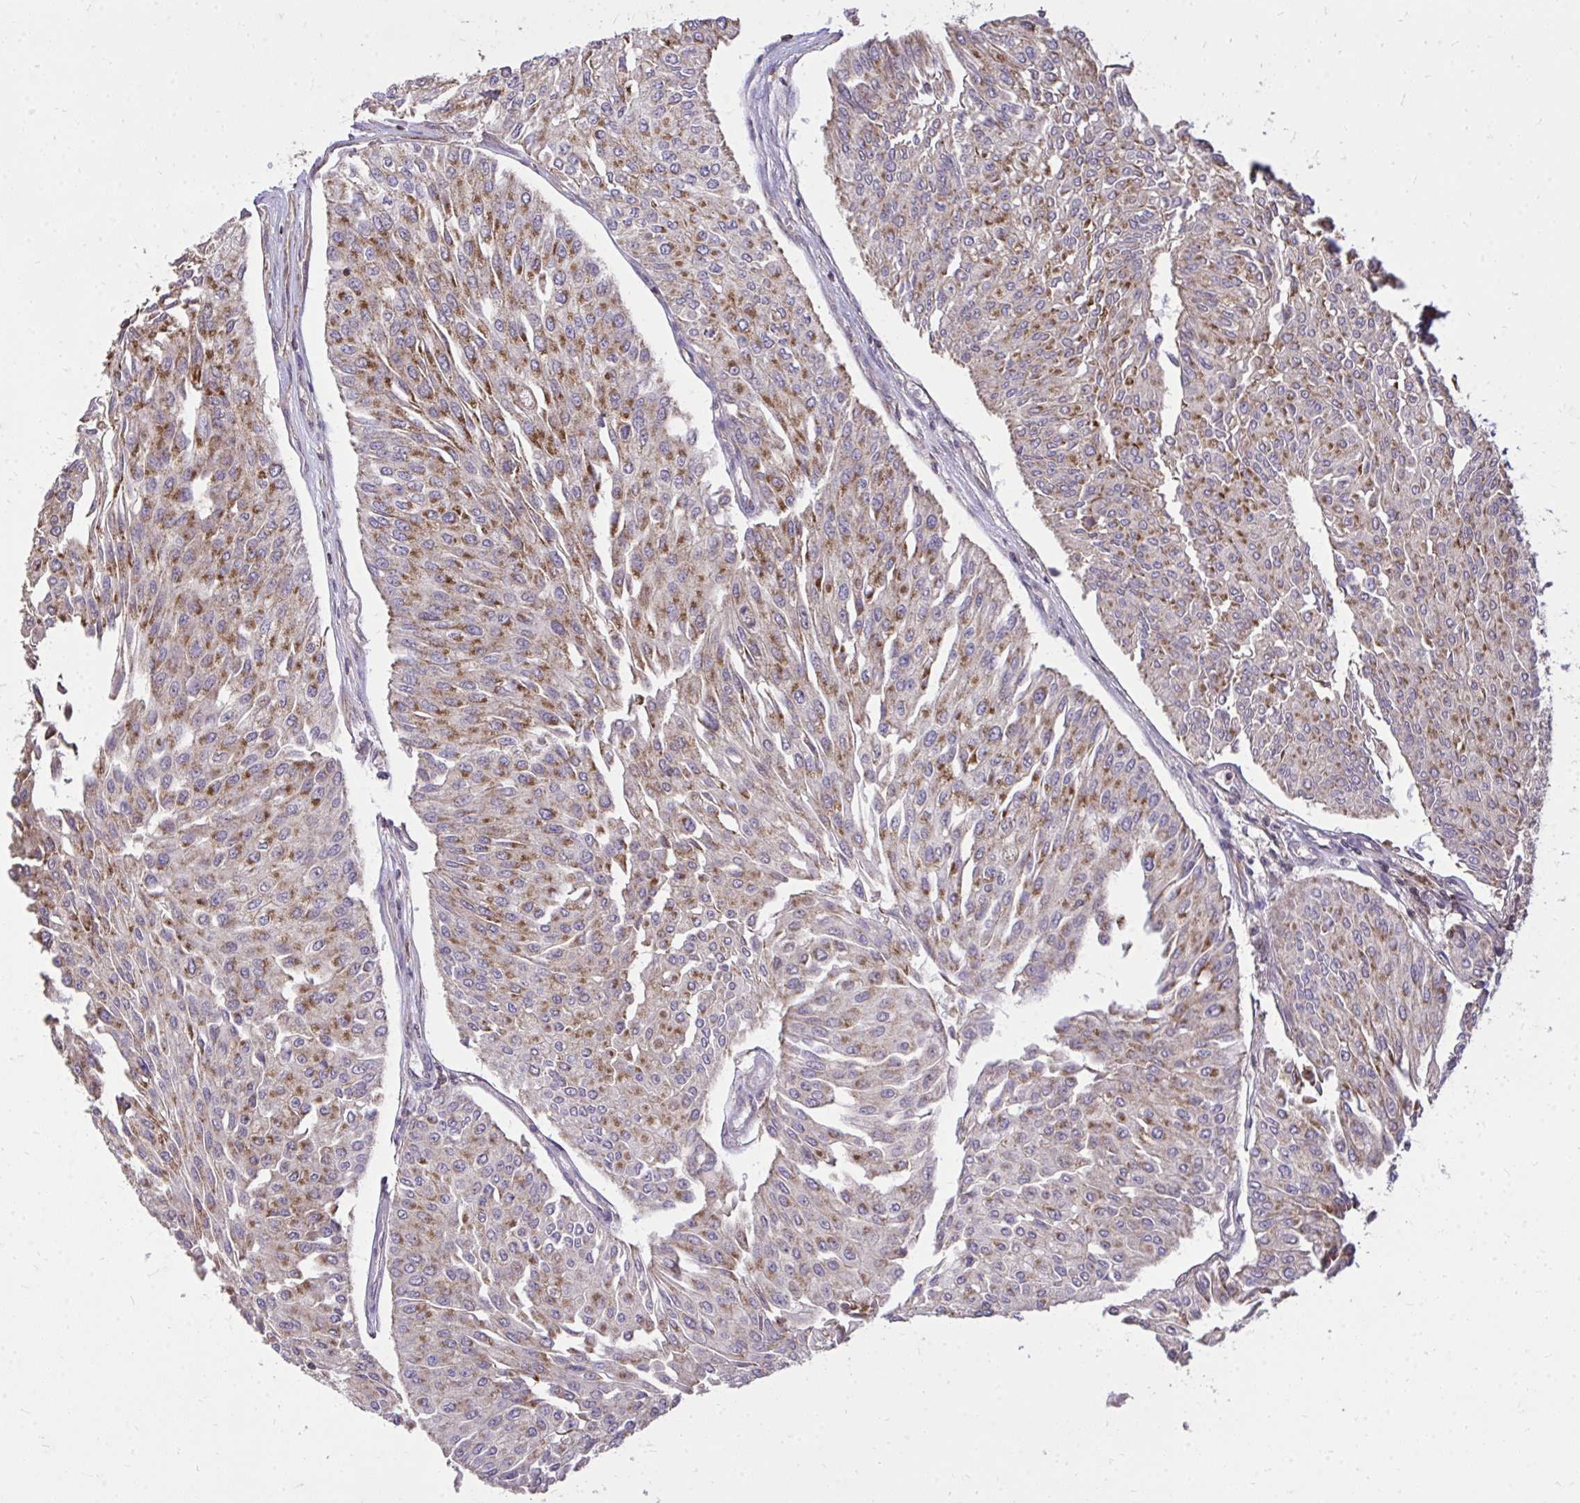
{"staining": {"intensity": "moderate", "quantity": ">75%", "location": "cytoplasmic/membranous"}, "tissue": "urothelial cancer", "cell_type": "Tumor cells", "image_type": "cancer", "snomed": [{"axis": "morphology", "description": "Urothelial carcinoma, Low grade"}, {"axis": "topography", "description": "Urinary bladder"}], "caption": "A micrograph of human urothelial carcinoma (low-grade) stained for a protein exhibits moderate cytoplasmic/membranous brown staining in tumor cells.", "gene": "SLC7A5", "patient": {"sex": "male", "age": 67}}